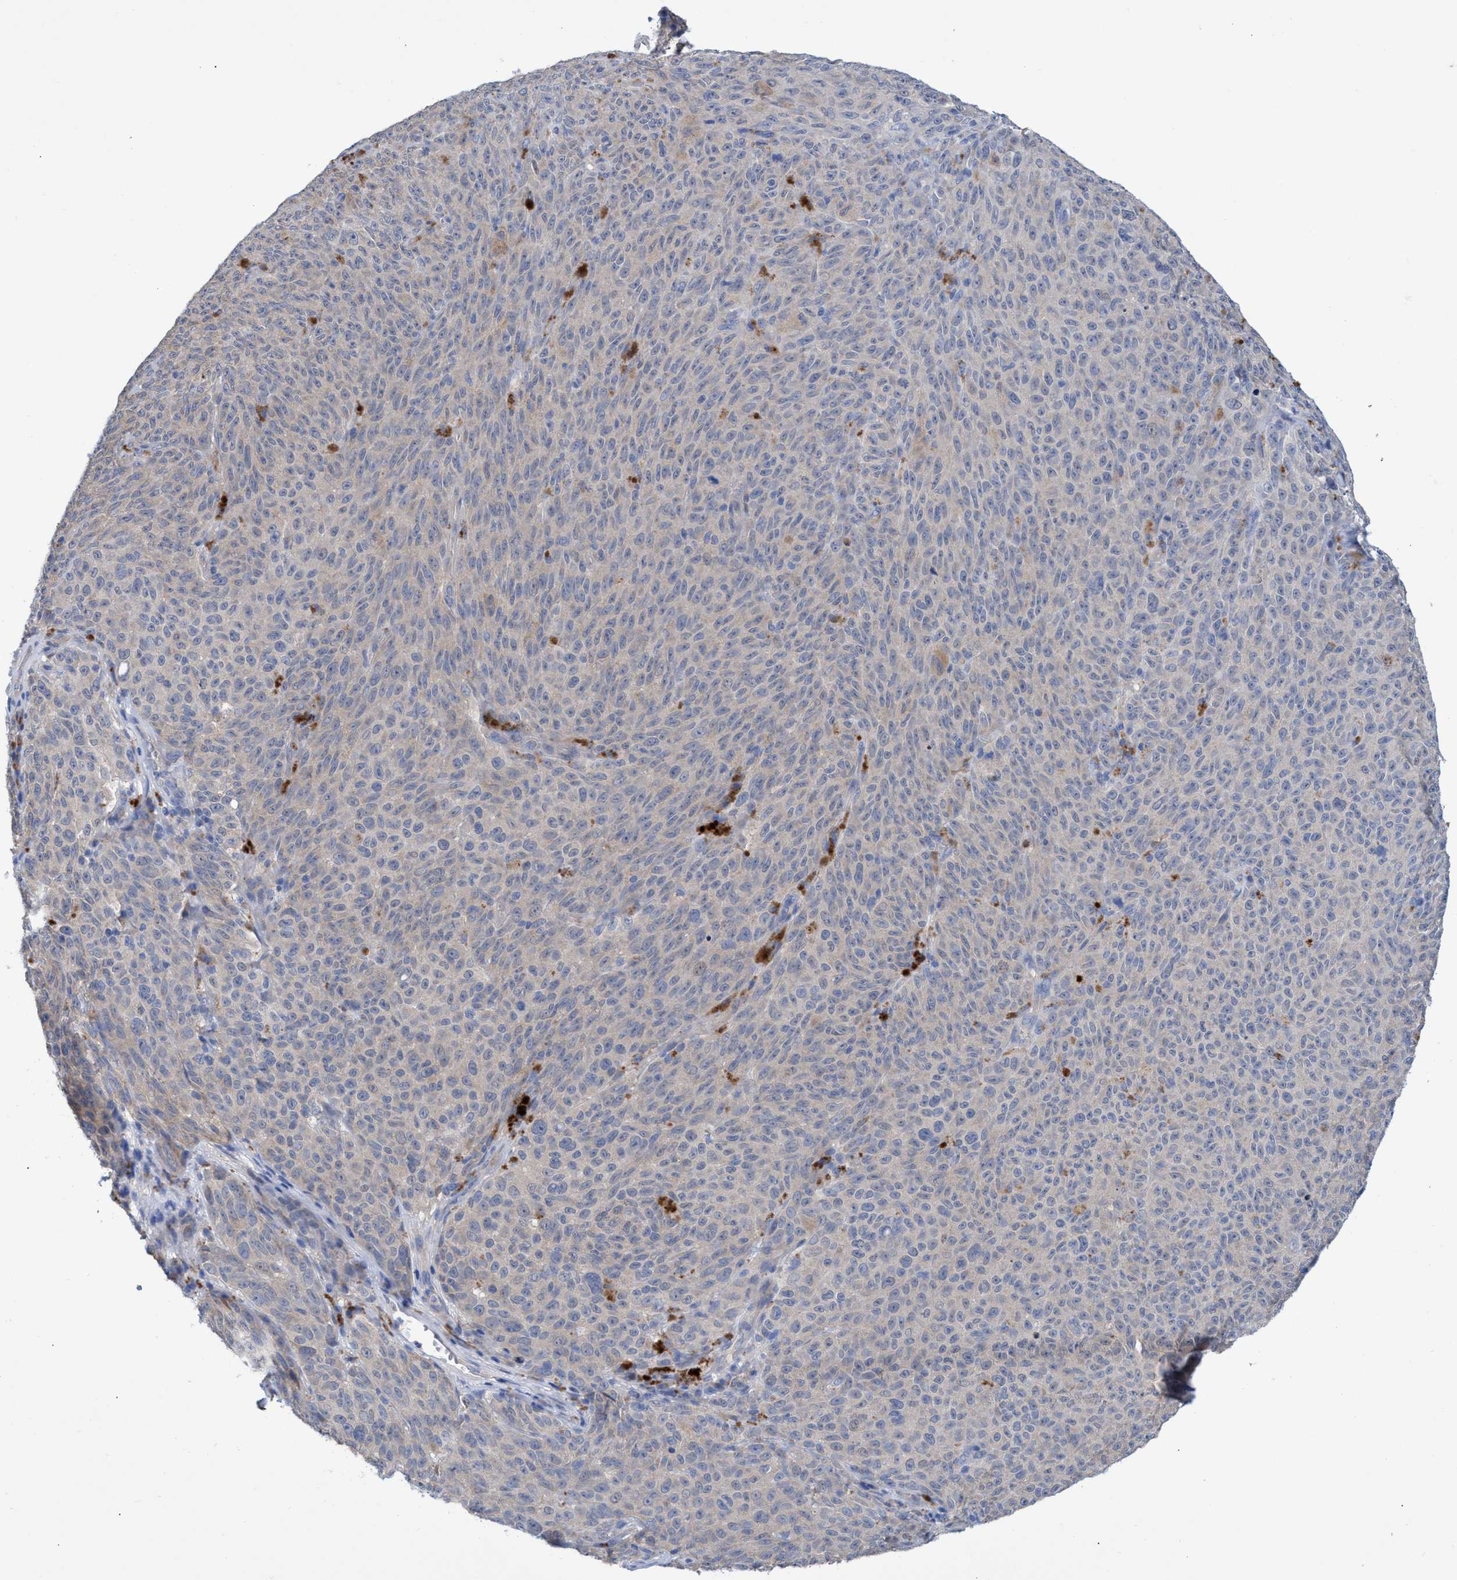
{"staining": {"intensity": "negative", "quantity": "none", "location": "none"}, "tissue": "melanoma", "cell_type": "Tumor cells", "image_type": "cancer", "snomed": [{"axis": "morphology", "description": "Malignant melanoma, NOS"}, {"axis": "topography", "description": "Skin"}], "caption": "DAB (3,3'-diaminobenzidine) immunohistochemical staining of human malignant melanoma shows no significant expression in tumor cells. (Immunohistochemistry, brightfield microscopy, high magnification).", "gene": "SVEP1", "patient": {"sex": "female", "age": 82}}